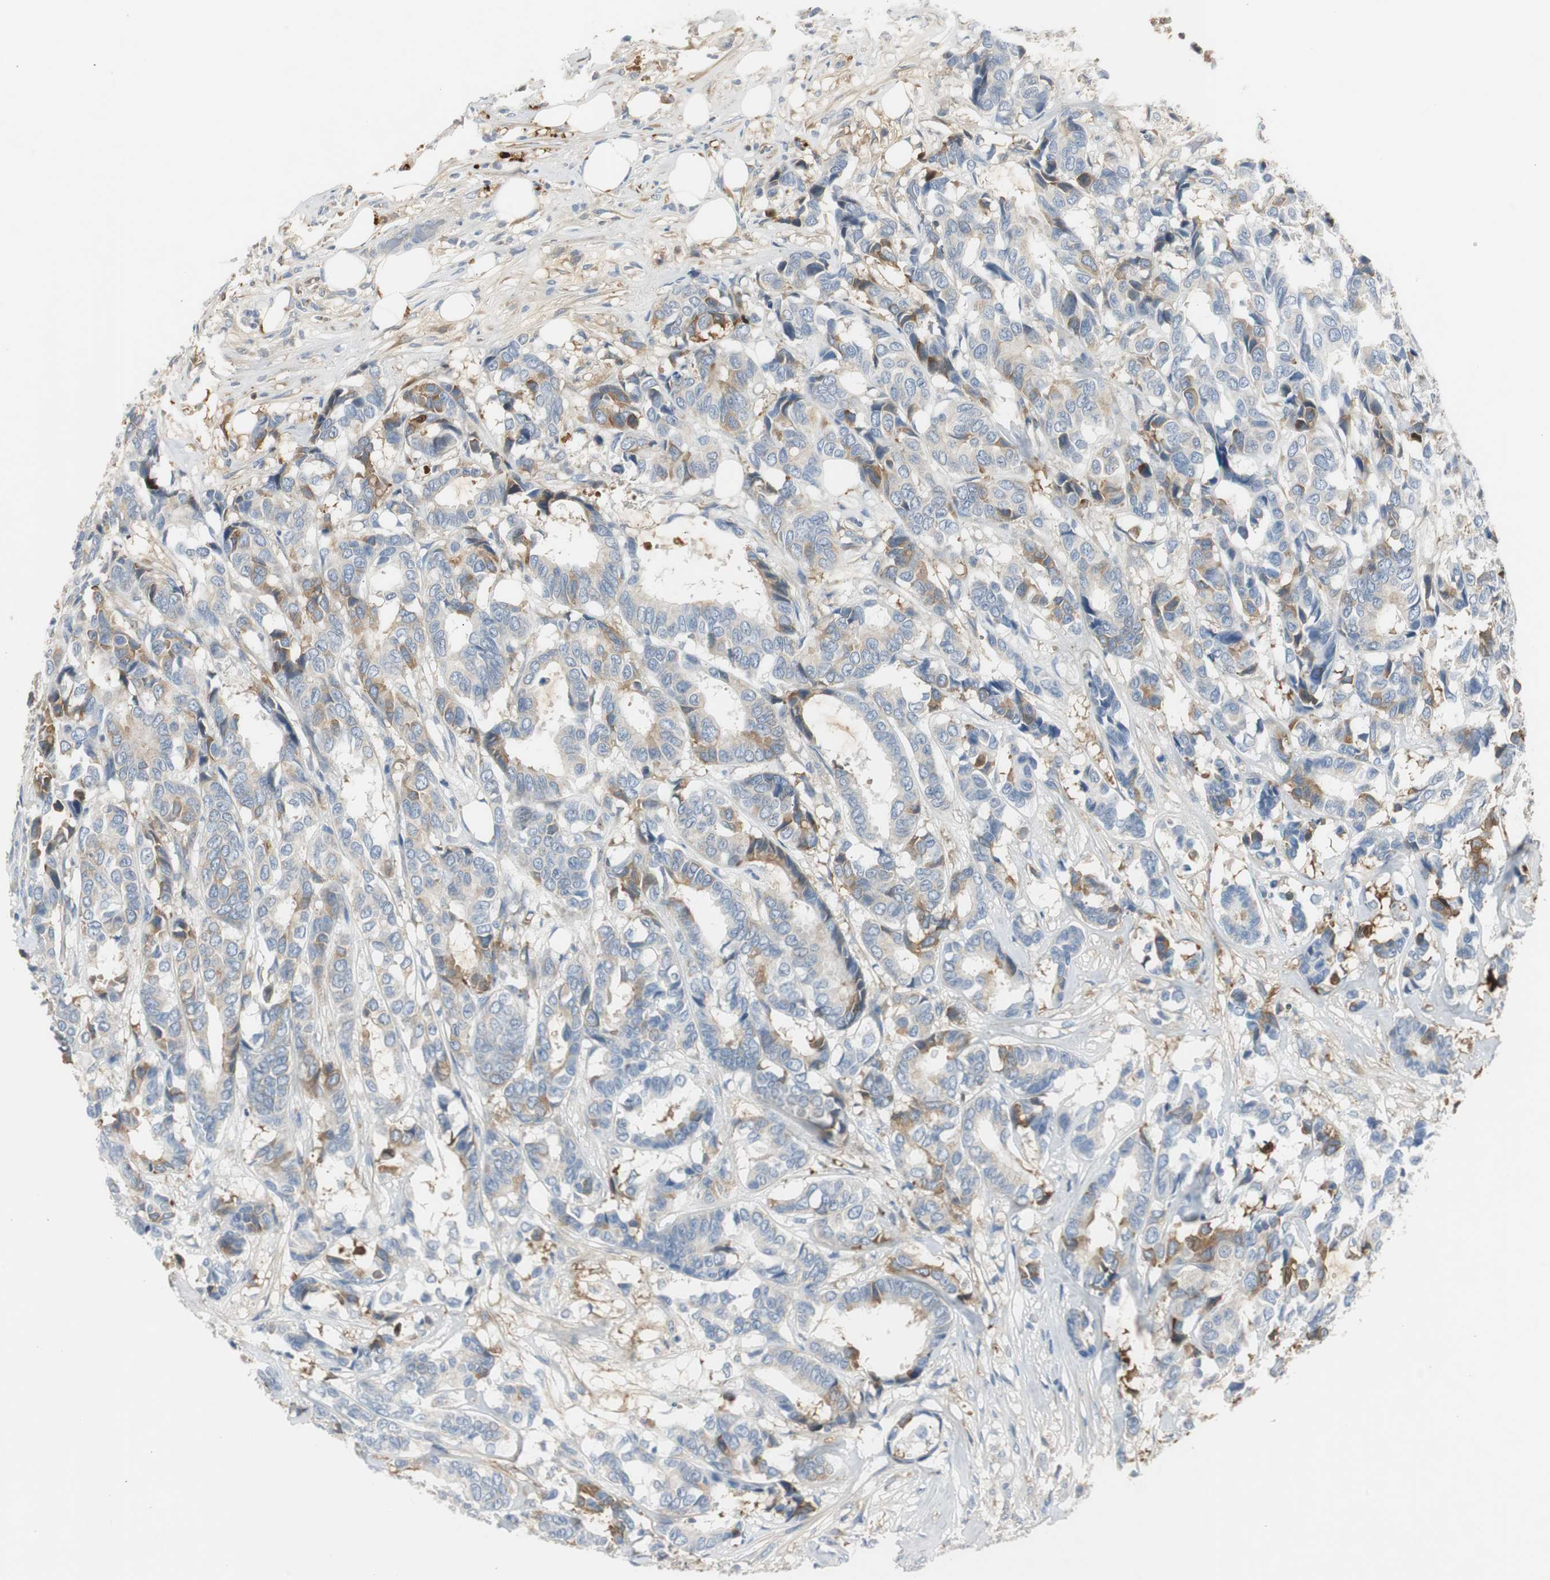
{"staining": {"intensity": "weak", "quantity": "25%-75%", "location": "cytoplasmic/membranous"}, "tissue": "breast cancer", "cell_type": "Tumor cells", "image_type": "cancer", "snomed": [{"axis": "morphology", "description": "Duct carcinoma"}, {"axis": "topography", "description": "Breast"}], "caption": "Breast invasive ductal carcinoma tissue displays weak cytoplasmic/membranous expression in about 25%-75% of tumor cells The protein of interest is shown in brown color, while the nuclei are stained blue.", "gene": "SERPINF1", "patient": {"sex": "female", "age": 87}}